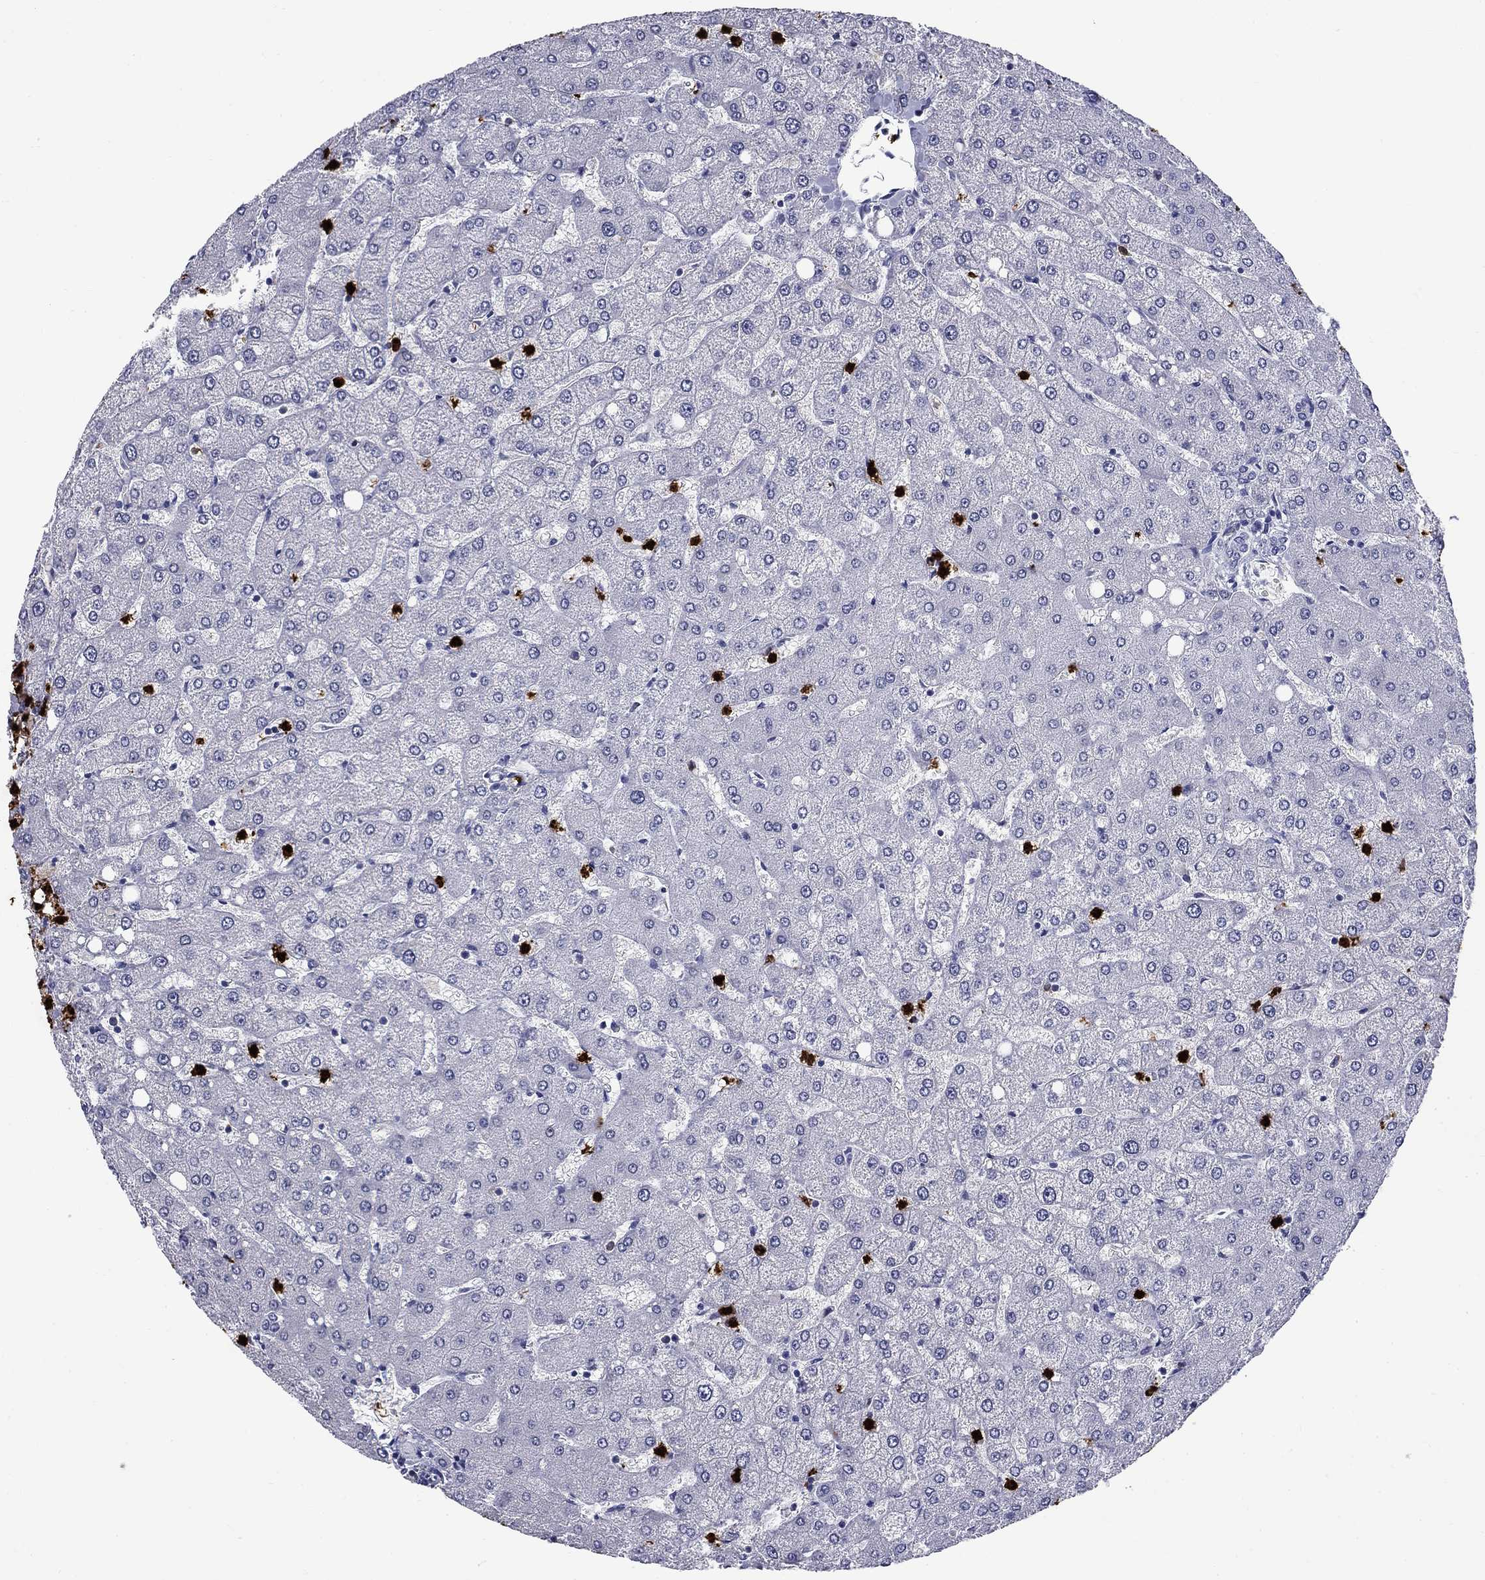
{"staining": {"intensity": "negative", "quantity": "none", "location": "none"}, "tissue": "liver", "cell_type": "Cholangiocytes", "image_type": "normal", "snomed": [{"axis": "morphology", "description": "Normal tissue, NOS"}, {"axis": "topography", "description": "Liver"}], "caption": "Cholangiocytes show no significant protein staining in benign liver. (DAB (3,3'-diaminobenzidine) immunohistochemistry, high magnification).", "gene": "TRIM29", "patient": {"sex": "female", "age": 54}}